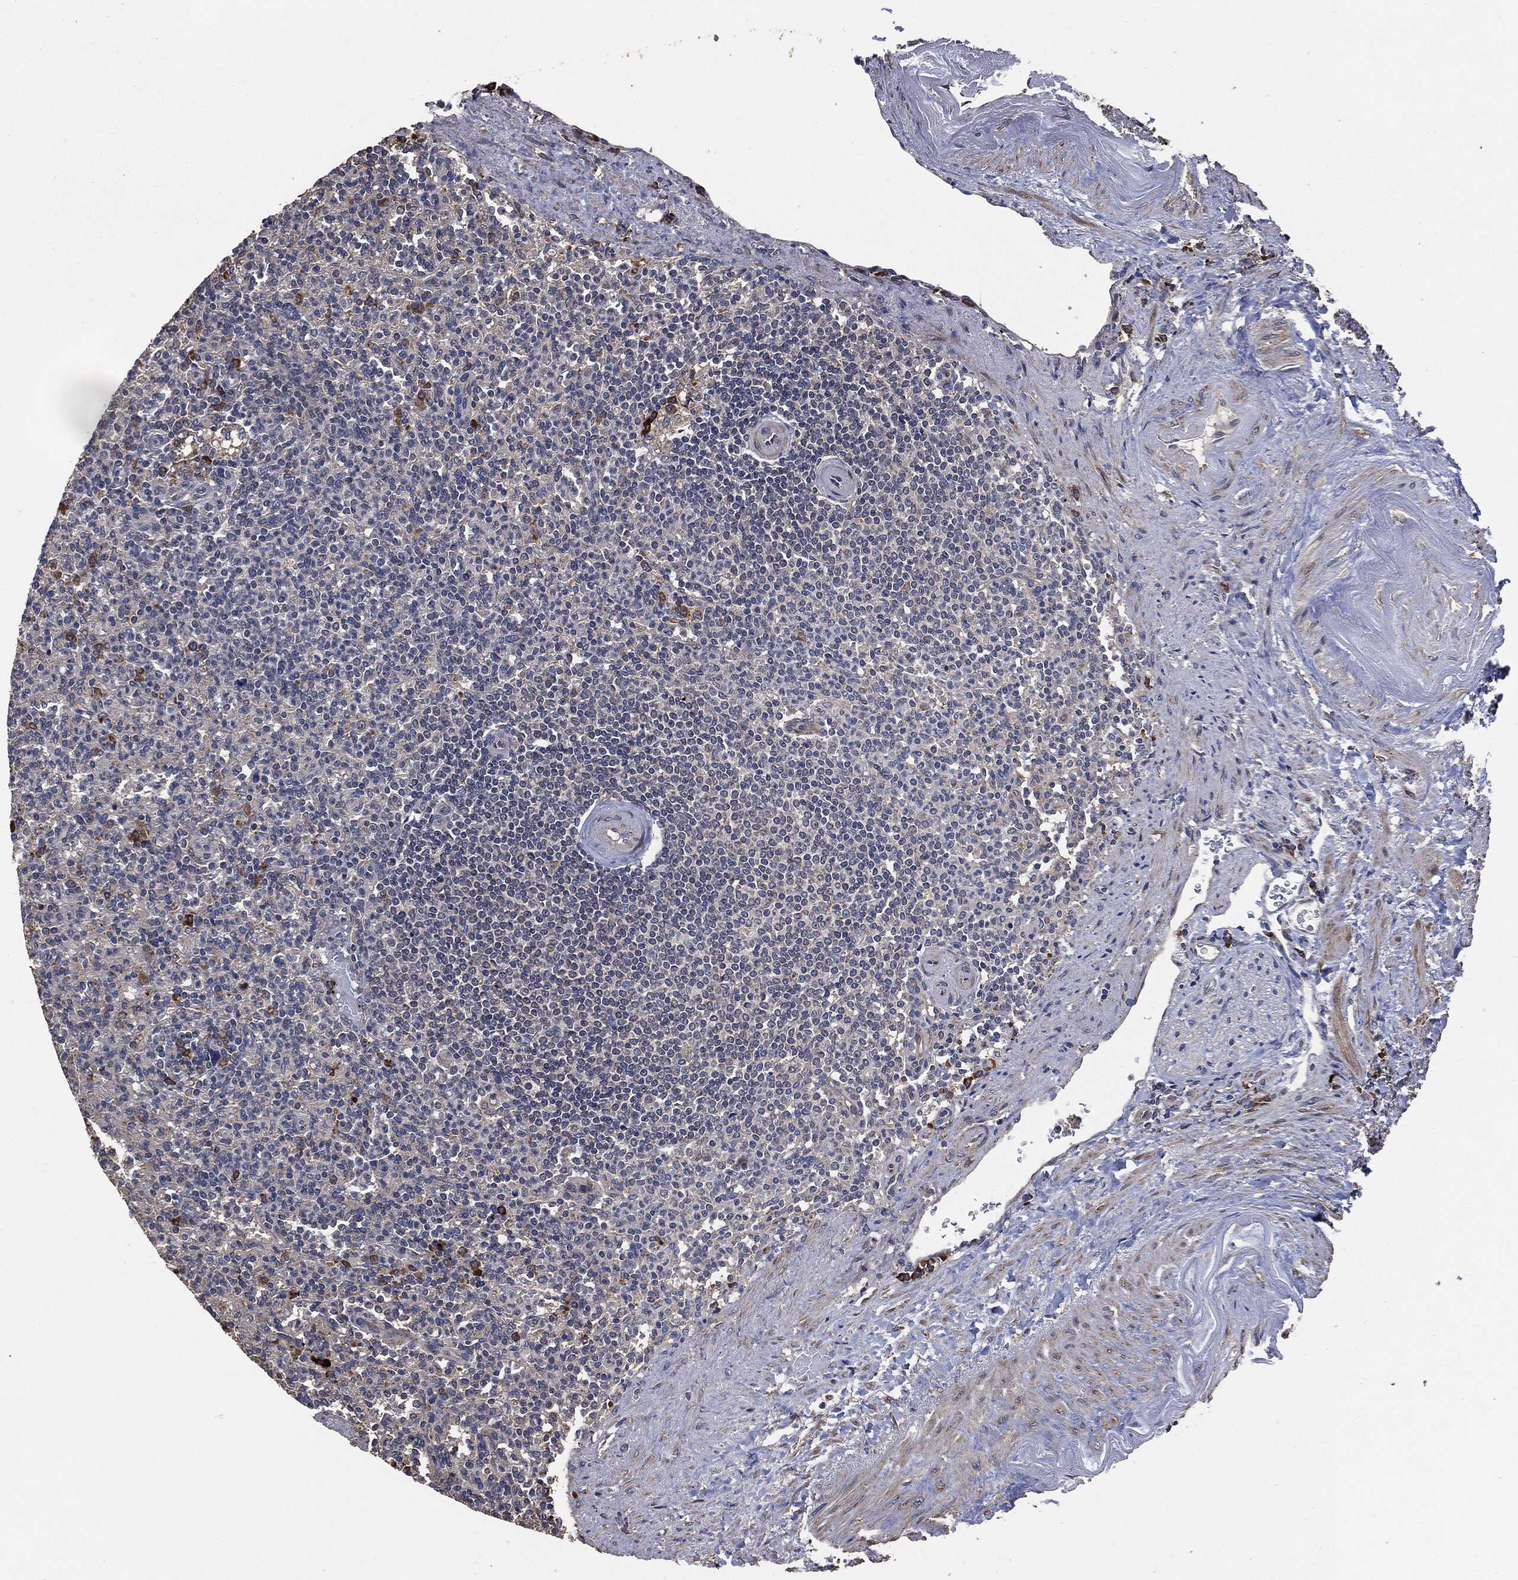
{"staining": {"intensity": "strong", "quantity": "<25%", "location": "cytoplasmic/membranous"}, "tissue": "spleen", "cell_type": "Cells in red pulp", "image_type": "normal", "snomed": [{"axis": "morphology", "description": "Normal tissue, NOS"}, {"axis": "topography", "description": "Spleen"}], "caption": "Benign spleen was stained to show a protein in brown. There is medium levels of strong cytoplasmic/membranous staining in about <25% of cells in red pulp.", "gene": "STK3", "patient": {"sex": "female", "age": 74}}